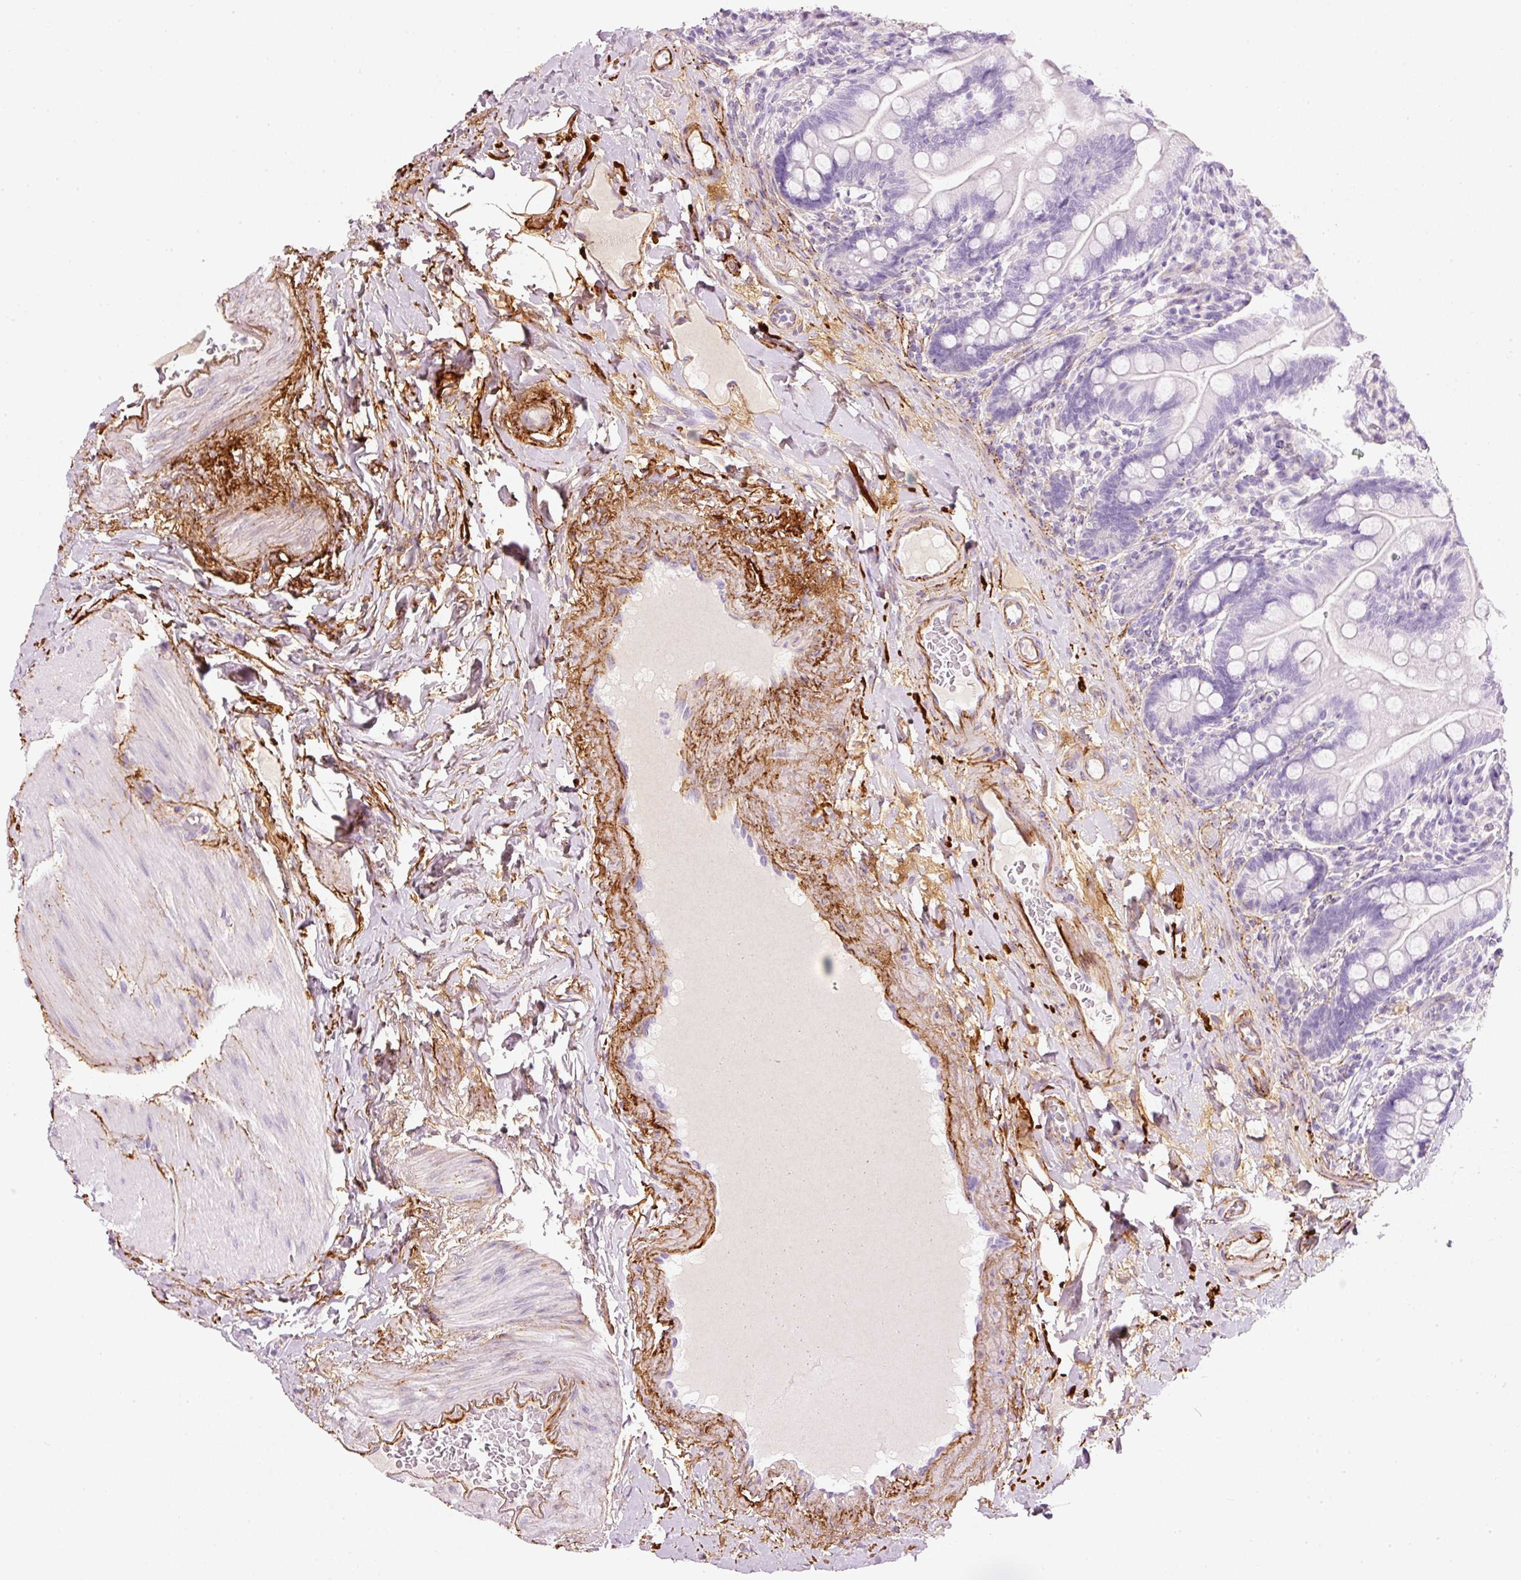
{"staining": {"intensity": "negative", "quantity": "none", "location": "none"}, "tissue": "small intestine", "cell_type": "Glandular cells", "image_type": "normal", "snomed": [{"axis": "morphology", "description": "Normal tissue, NOS"}, {"axis": "topography", "description": "Small intestine"}], "caption": "Immunohistochemistry (IHC) image of benign human small intestine stained for a protein (brown), which exhibits no staining in glandular cells. The staining is performed using DAB brown chromogen with nuclei counter-stained in using hematoxylin.", "gene": "MFAP4", "patient": {"sex": "female", "age": 64}}